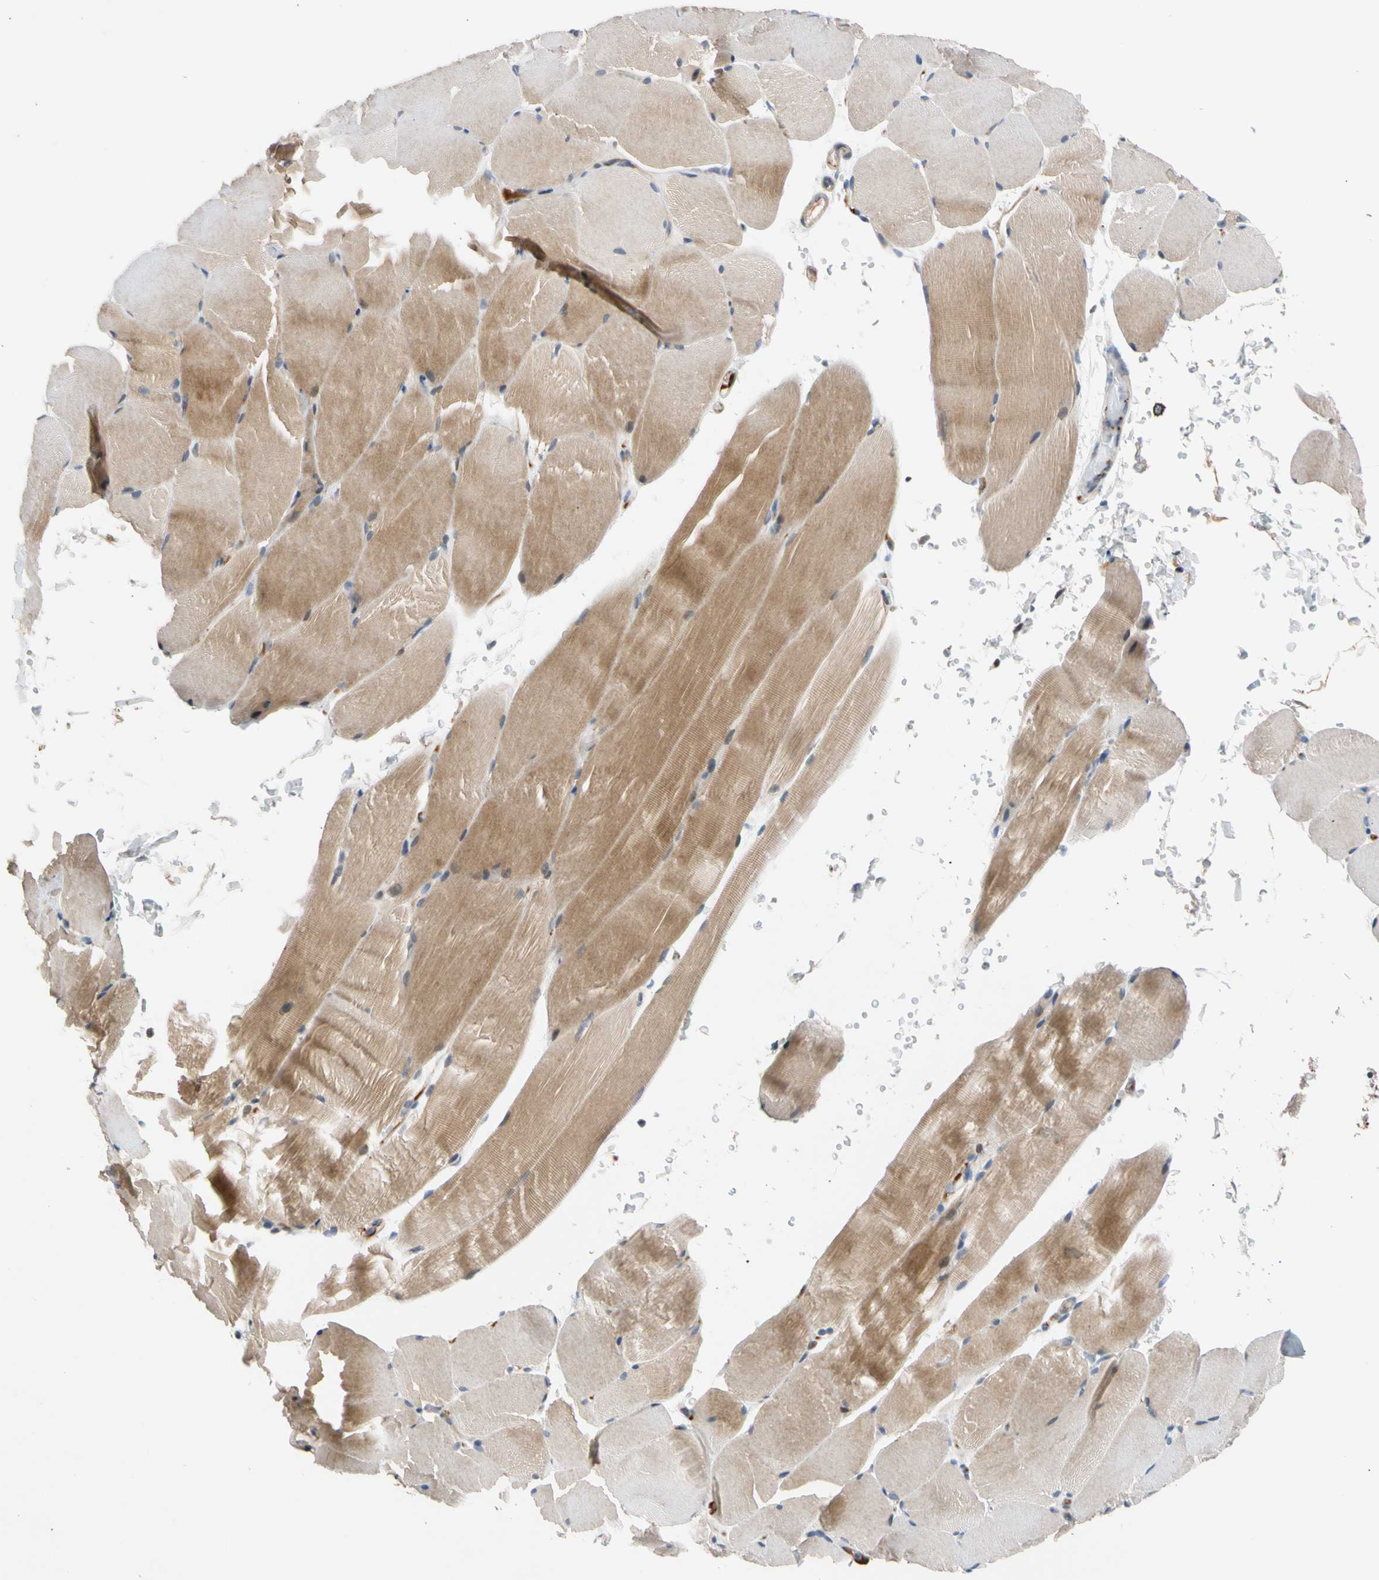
{"staining": {"intensity": "moderate", "quantity": "25%-75%", "location": "cytoplasmic/membranous"}, "tissue": "skeletal muscle", "cell_type": "Myocytes", "image_type": "normal", "snomed": [{"axis": "morphology", "description": "Normal tissue, NOS"}, {"axis": "topography", "description": "Skeletal muscle"}, {"axis": "topography", "description": "Parathyroid gland"}], "caption": "Myocytes demonstrate moderate cytoplasmic/membranous expression in about 25%-75% of cells in normal skeletal muscle. (DAB IHC, brown staining for protein, blue staining for nuclei).", "gene": "CNST", "patient": {"sex": "female", "age": 37}}